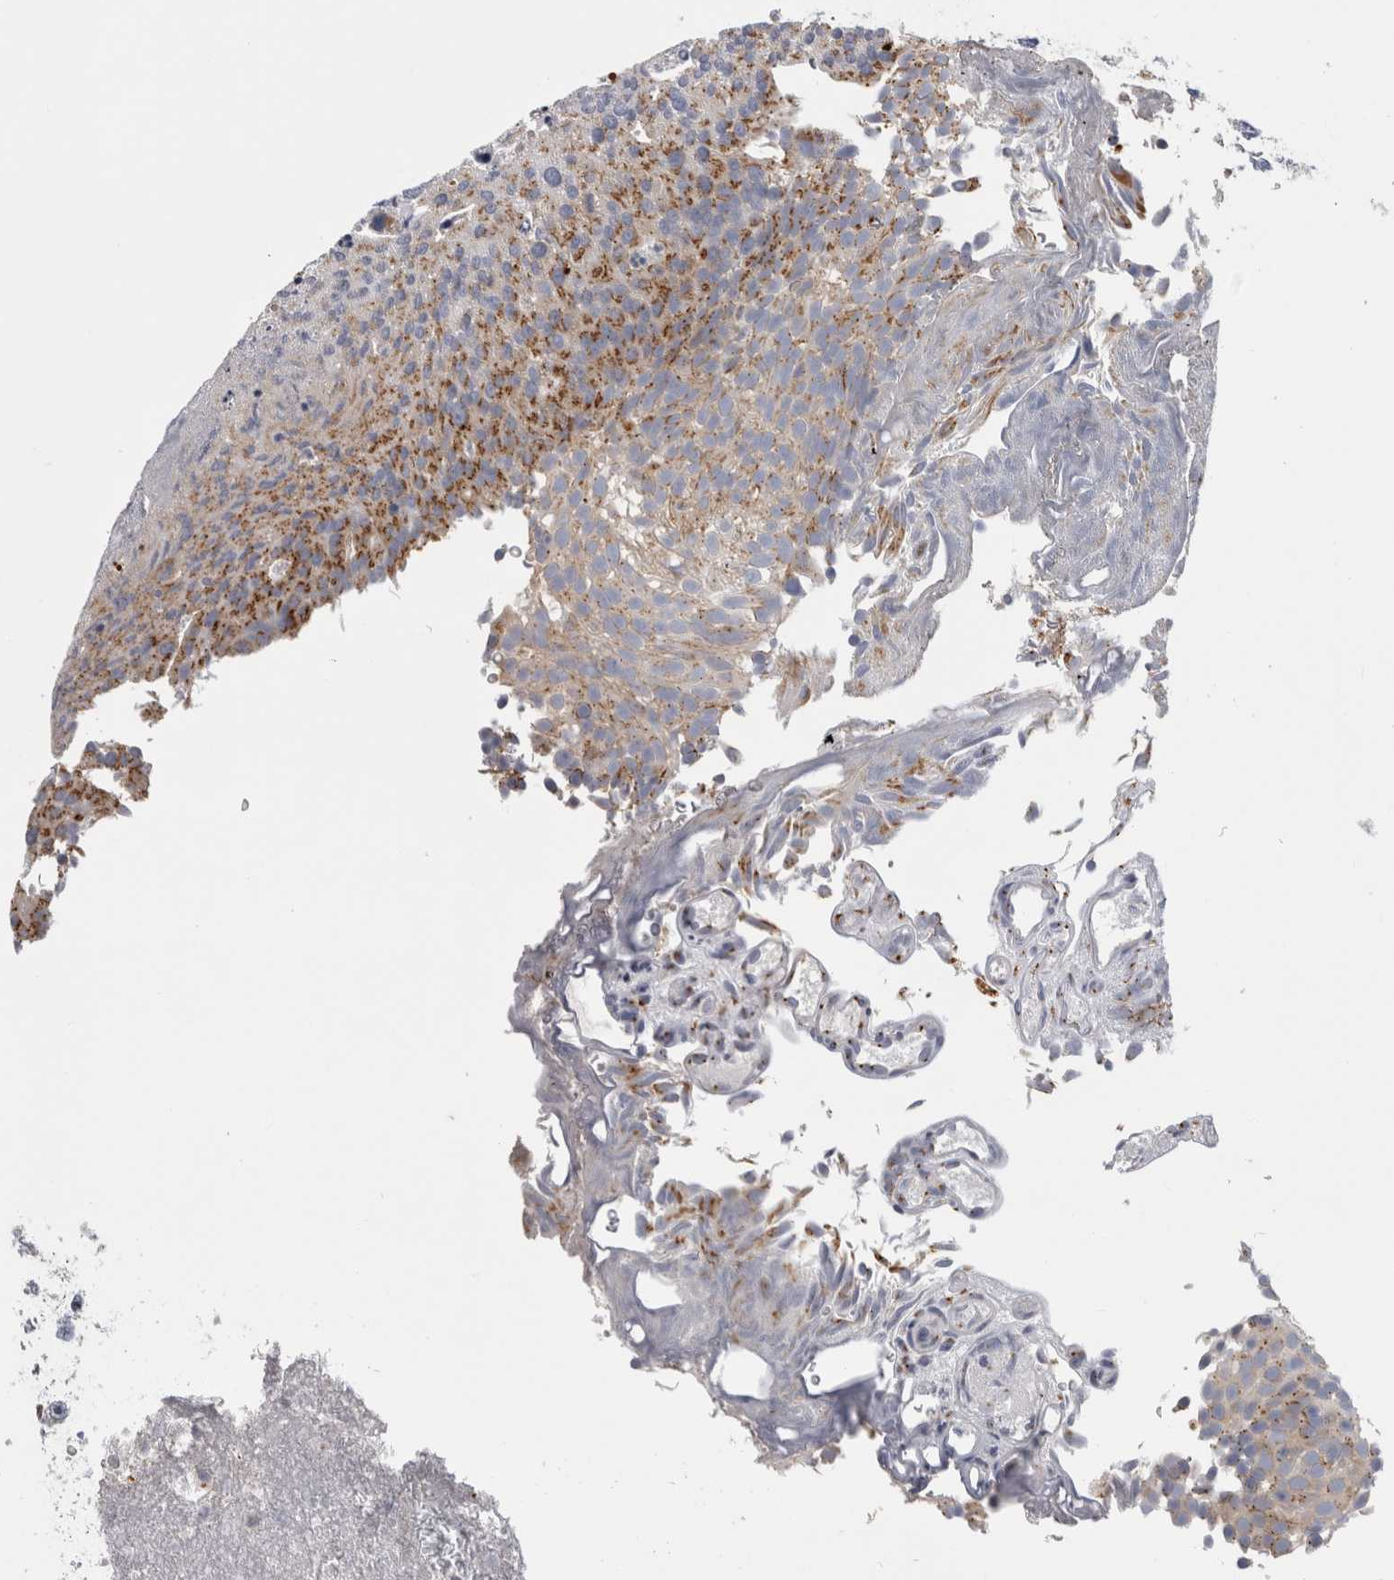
{"staining": {"intensity": "moderate", "quantity": ">75%", "location": "cytoplasmic/membranous"}, "tissue": "urothelial cancer", "cell_type": "Tumor cells", "image_type": "cancer", "snomed": [{"axis": "morphology", "description": "Urothelial carcinoma, Low grade"}, {"axis": "topography", "description": "Urinary bladder"}], "caption": "This is a micrograph of immunohistochemistry (IHC) staining of urothelial cancer, which shows moderate staining in the cytoplasmic/membranous of tumor cells.", "gene": "AKAP9", "patient": {"sex": "male", "age": 78}}